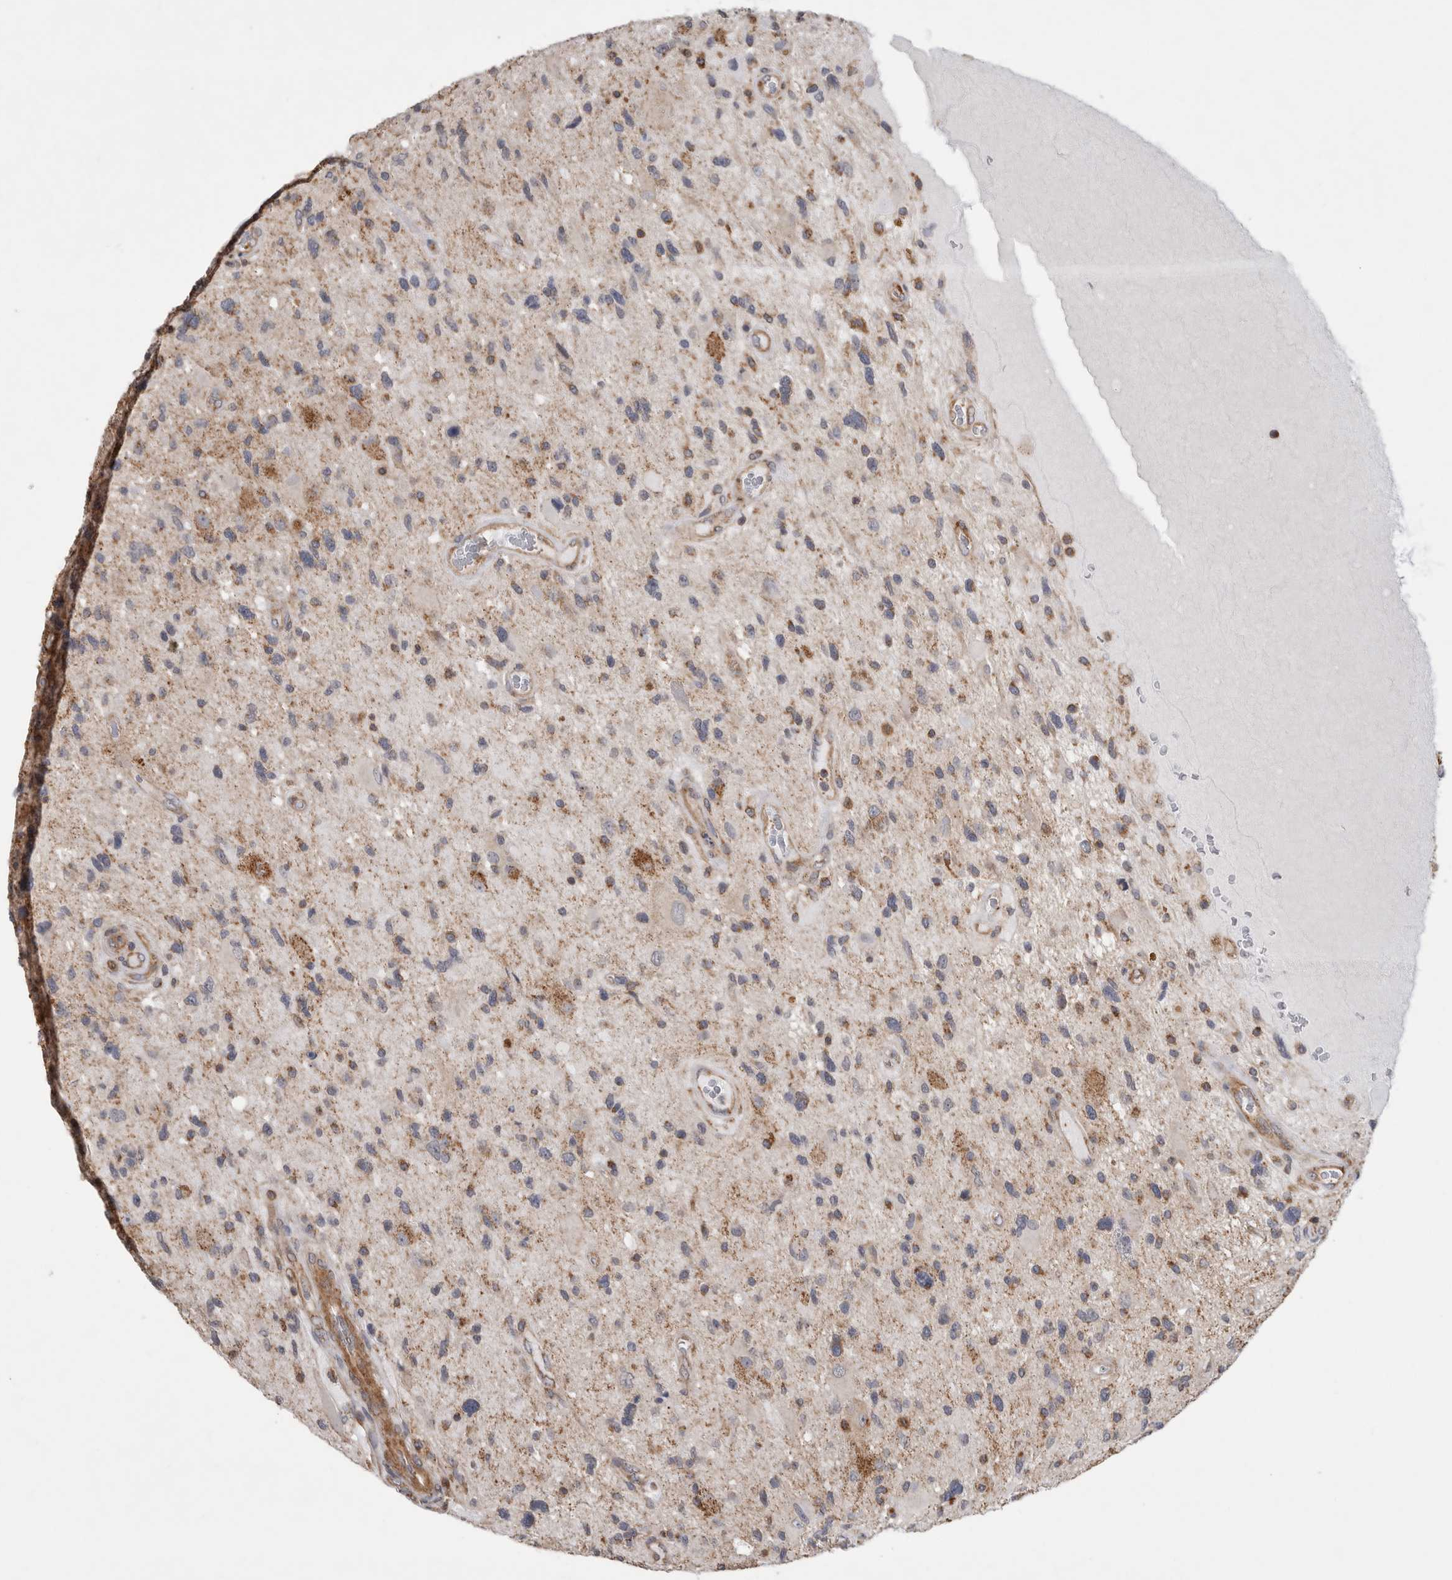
{"staining": {"intensity": "weak", "quantity": ">75%", "location": "cytoplasmic/membranous"}, "tissue": "glioma", "cell_type": "Tumor cells", "image_type": "cancer", "snomed": [{"axis": "morphology", "description": "Glioma, malignant, High grade"}, {"axis": "topography", "description": "Brain"}], "caption": "Tumor cells exhibit low levels of weak cytoplasmic/membranous staining in about >75% of cells in glioma.", "gene": "SFXN2", "patient": {"sex": "male", "age": 33}}